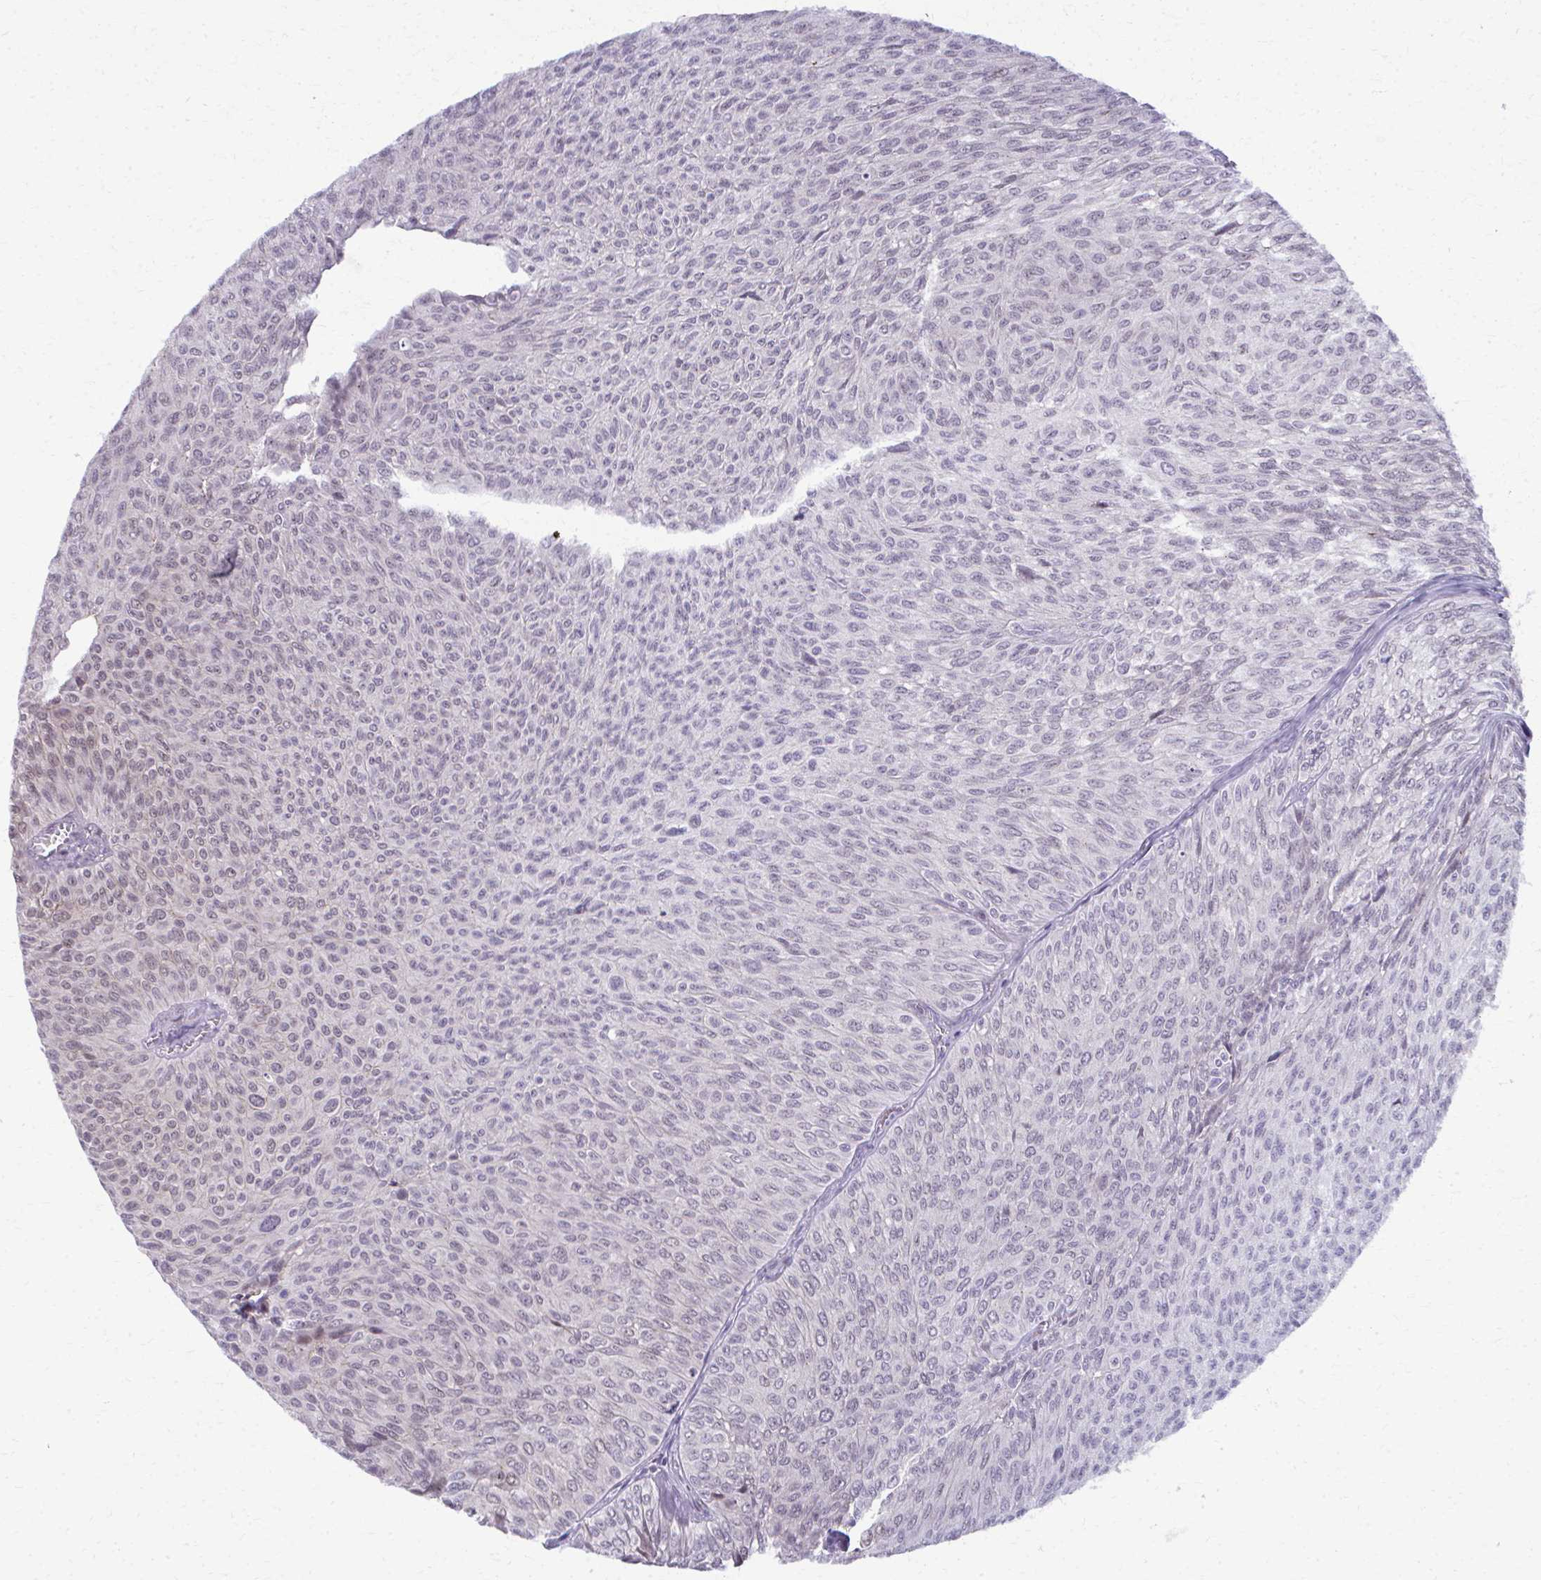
{"staining": {"intensity": "weak", "quantity": "<25%", "location": "nuclear"}, "tissue": "urothelial cancer", "cell_type": "Tumor cells", "image_type": "cancer", "snomed": [{"axis": "morphology", "description": "Urothelial carcinoma, Low grade"}, {"axis": "topography", "description": "Urinary bladder"}], "caption": "Immunohistochemical staining of urothelial cancer reveals no significant staining in tumor cells.", "gene": "MAF1", "patient": {"sex": "male", "age": 91}}